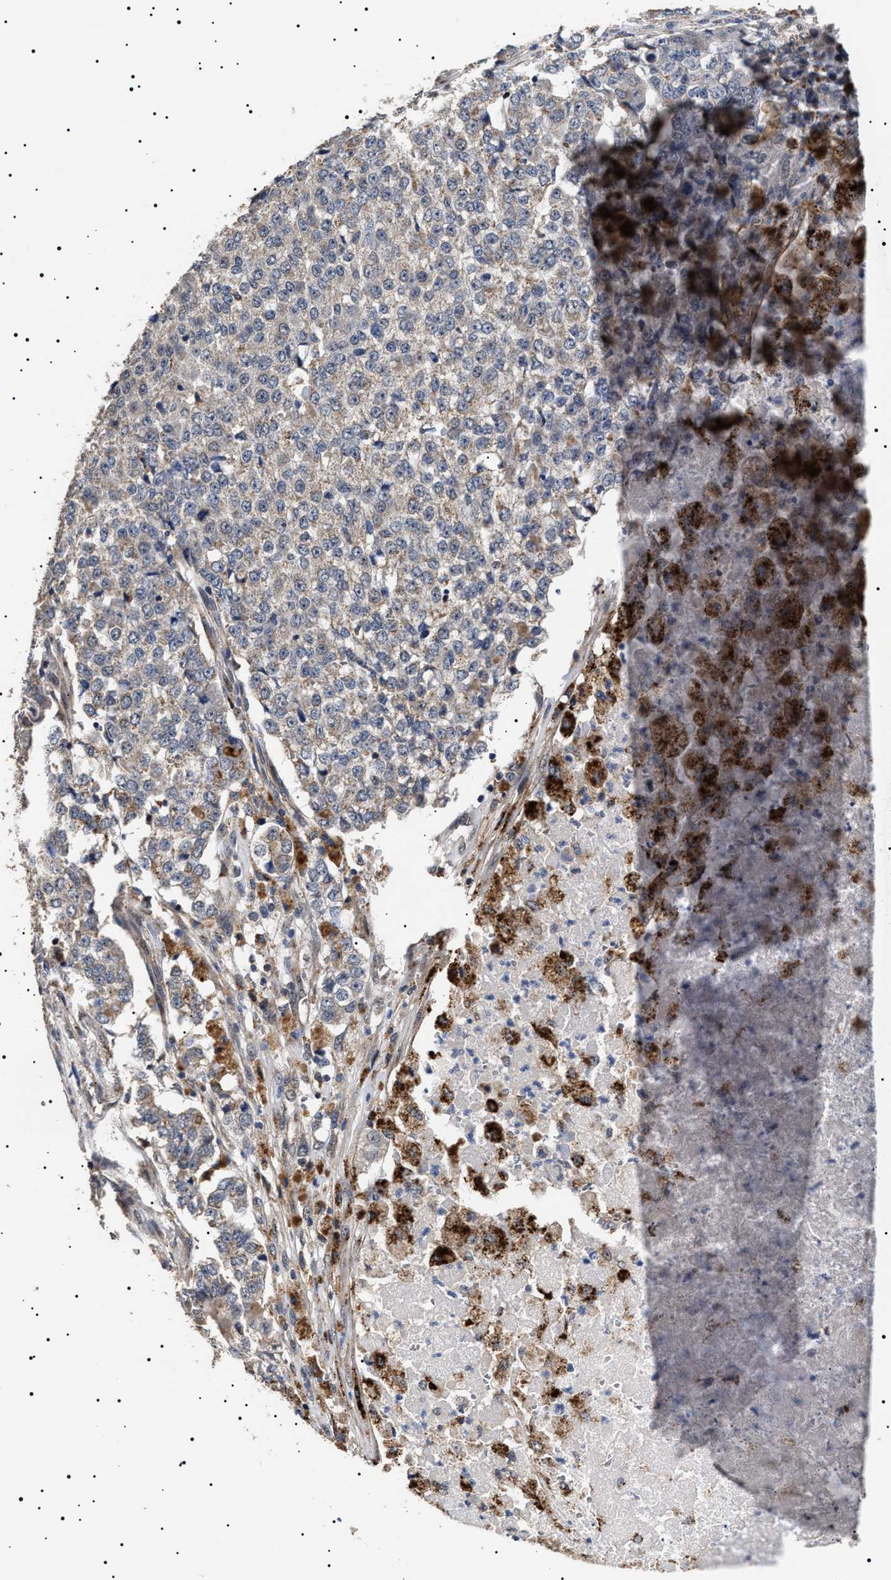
{"staining": {"intensity": "weak", "quantity": "<25%", "location": "cytoplasmic/membranous,nuclear"}, "tissue": "pancreatic cancer", "cell_type": "Tumor cells", "image_type": "cancer", "snomed": [{"axis": "morphology", "description": "Adenocarcinoma, NOS"}, {"axis": "topography", "description": "Pancreas"}], "caption": "Tumor cells show no significant protein expression in pancreatic adenocarcinoma.", "gene": "RAB34", "patient": {"sex": "male", "age": 50}}